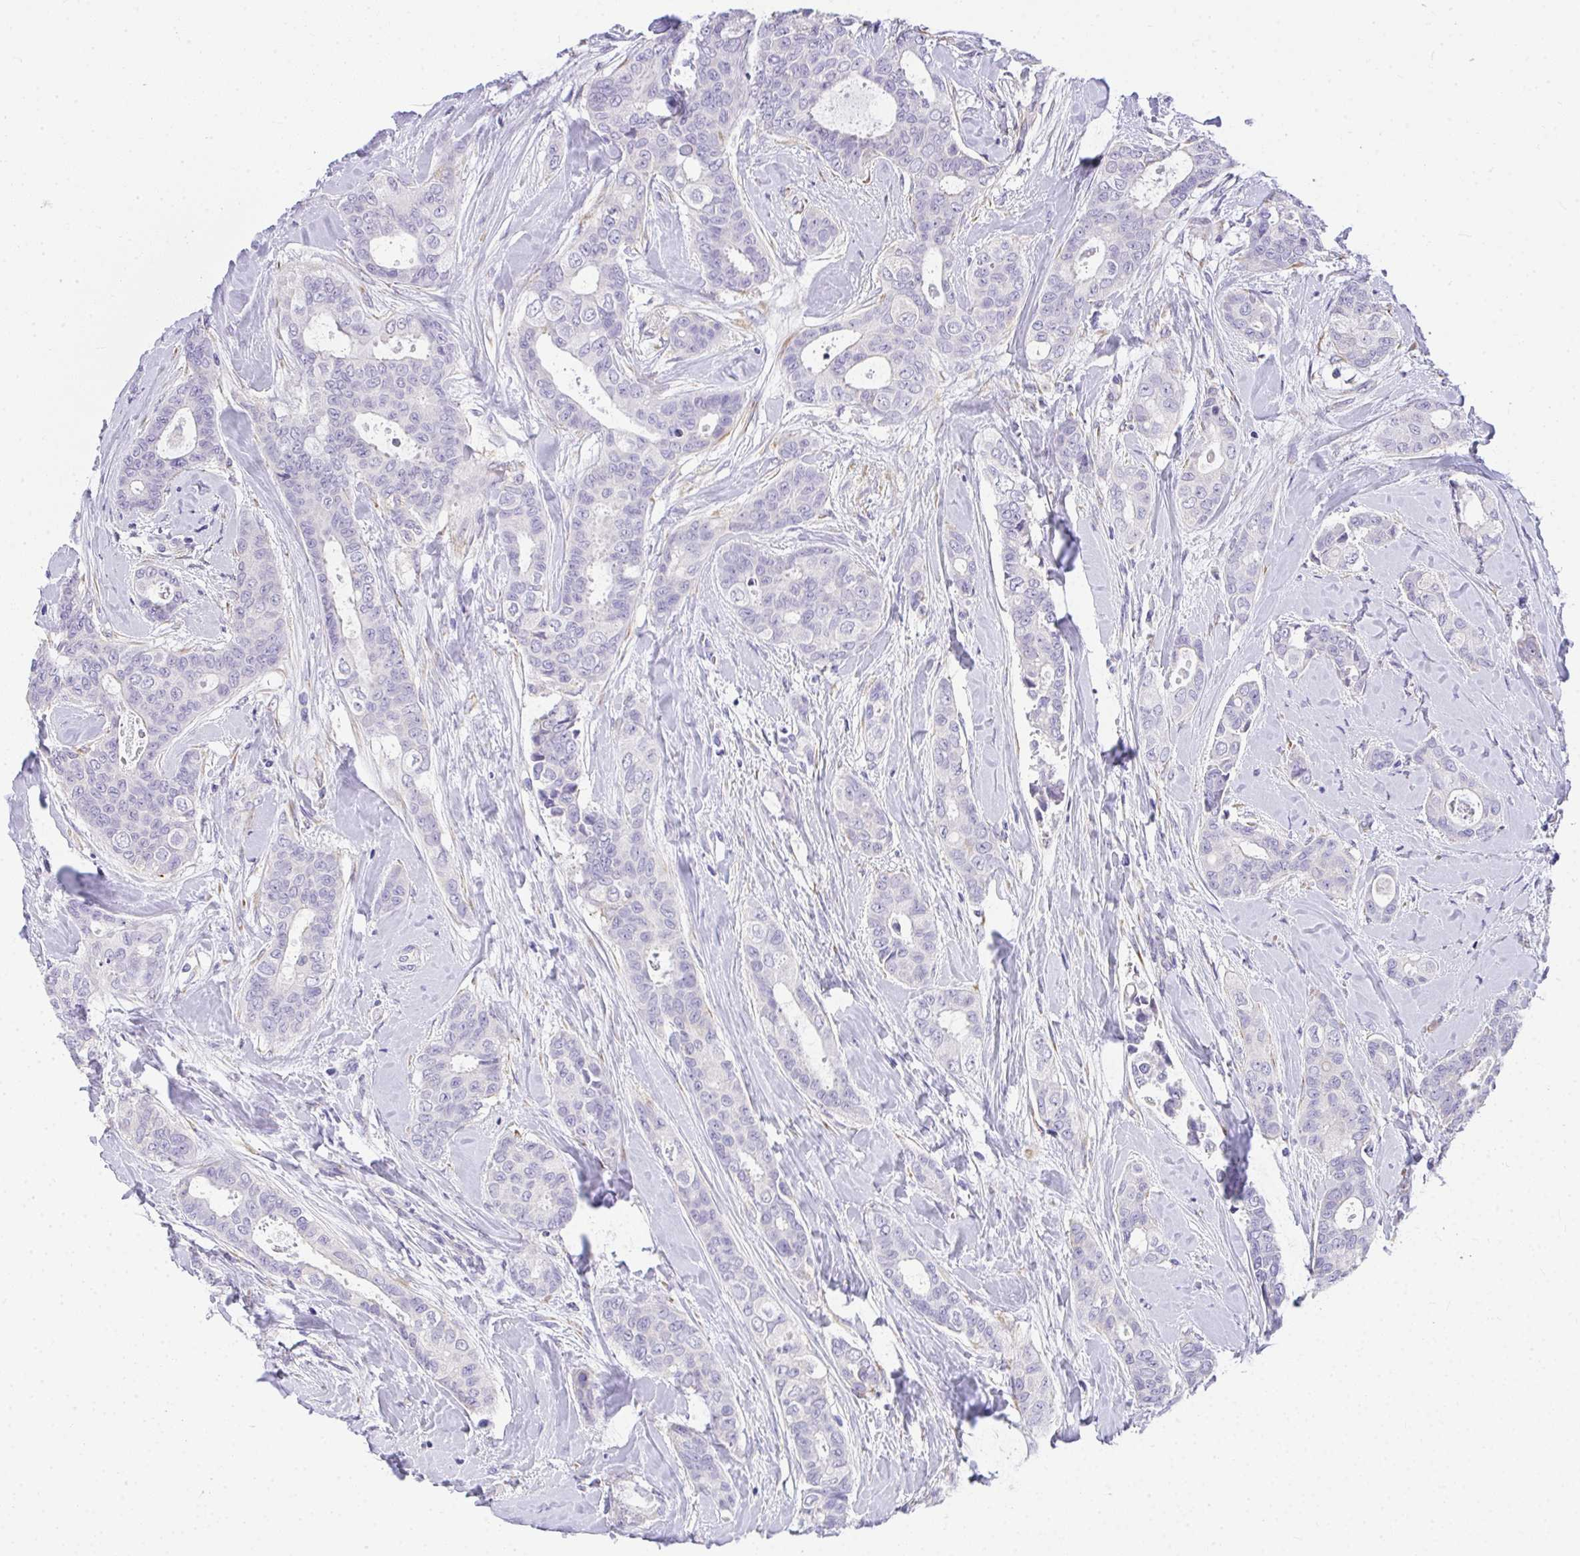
{"staining": {"intensity": "negative", "quantity": "none", "location": "none"}, "tissue": "breast cancer", "cell_type": "Tumor cells", "image_type": "cancer", "snomed": [{"axis": "morphology", "description": "Duct carcinoma"}, {"axis": "topography", "description": "Breast"}], "caption": "Tumor cells are negative for protein expression in human breast cancer (infiltrating ductal carcinoma).", "gene": "ADRA2C", "patient": {"sex": "female", "age": 45}}